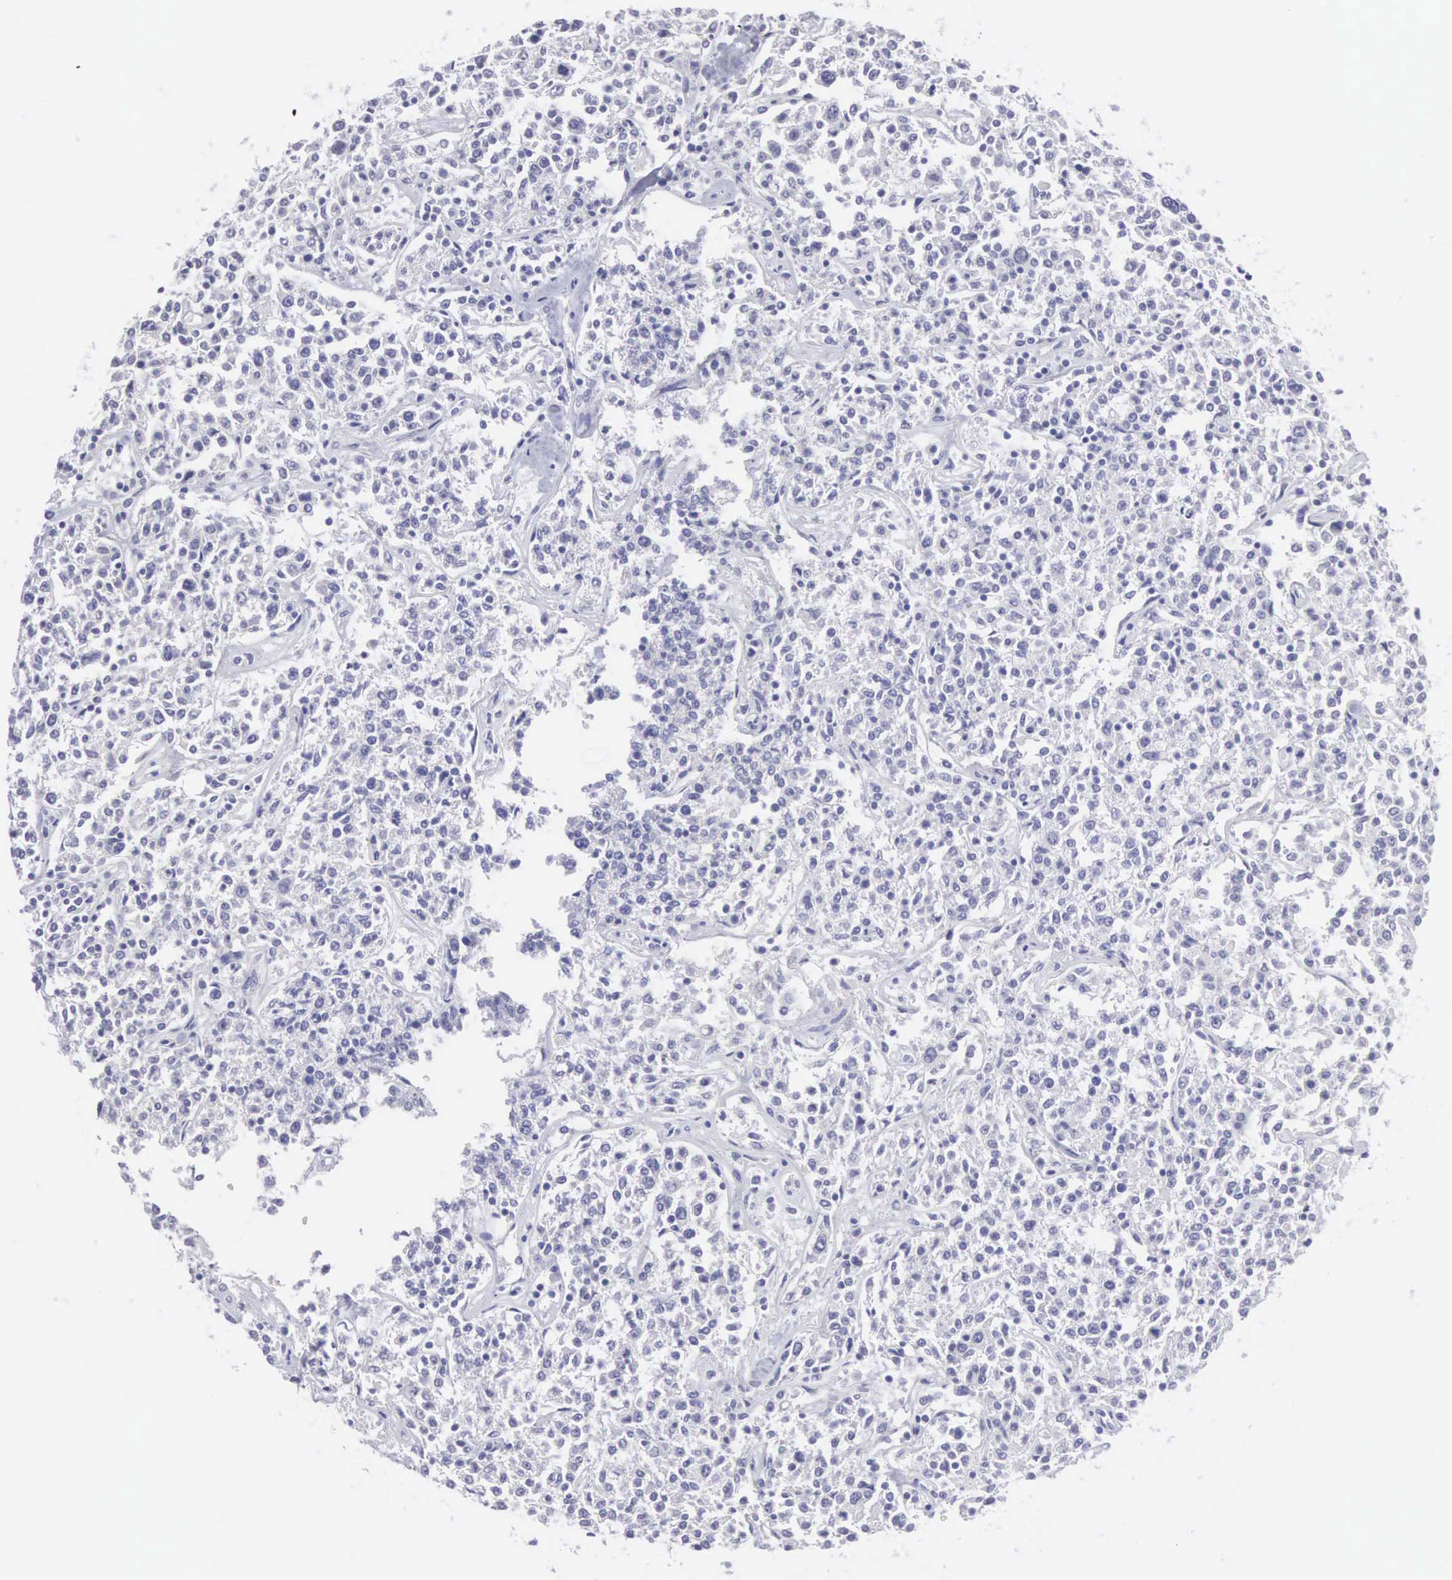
{"staining": {"intensity": "negative", "quantity": "none", "location": "none"}, "tissue": "lymphoma", "cell_type": "Tumor cells", "image_type": "cancer", "snomed": [{"axis": "morphology", "description": "Malignant lymphoma, non-Hodgkin's type, Low grade"}, {"axis": "topography", "description": "Small intestine"}], "caption": "DAB immunohistochemical staining of human lymphoma exhibits no significant expression in tumor cells.", "gene": "SLITRK4", "patient": {"sex": "female", "age": 59}}